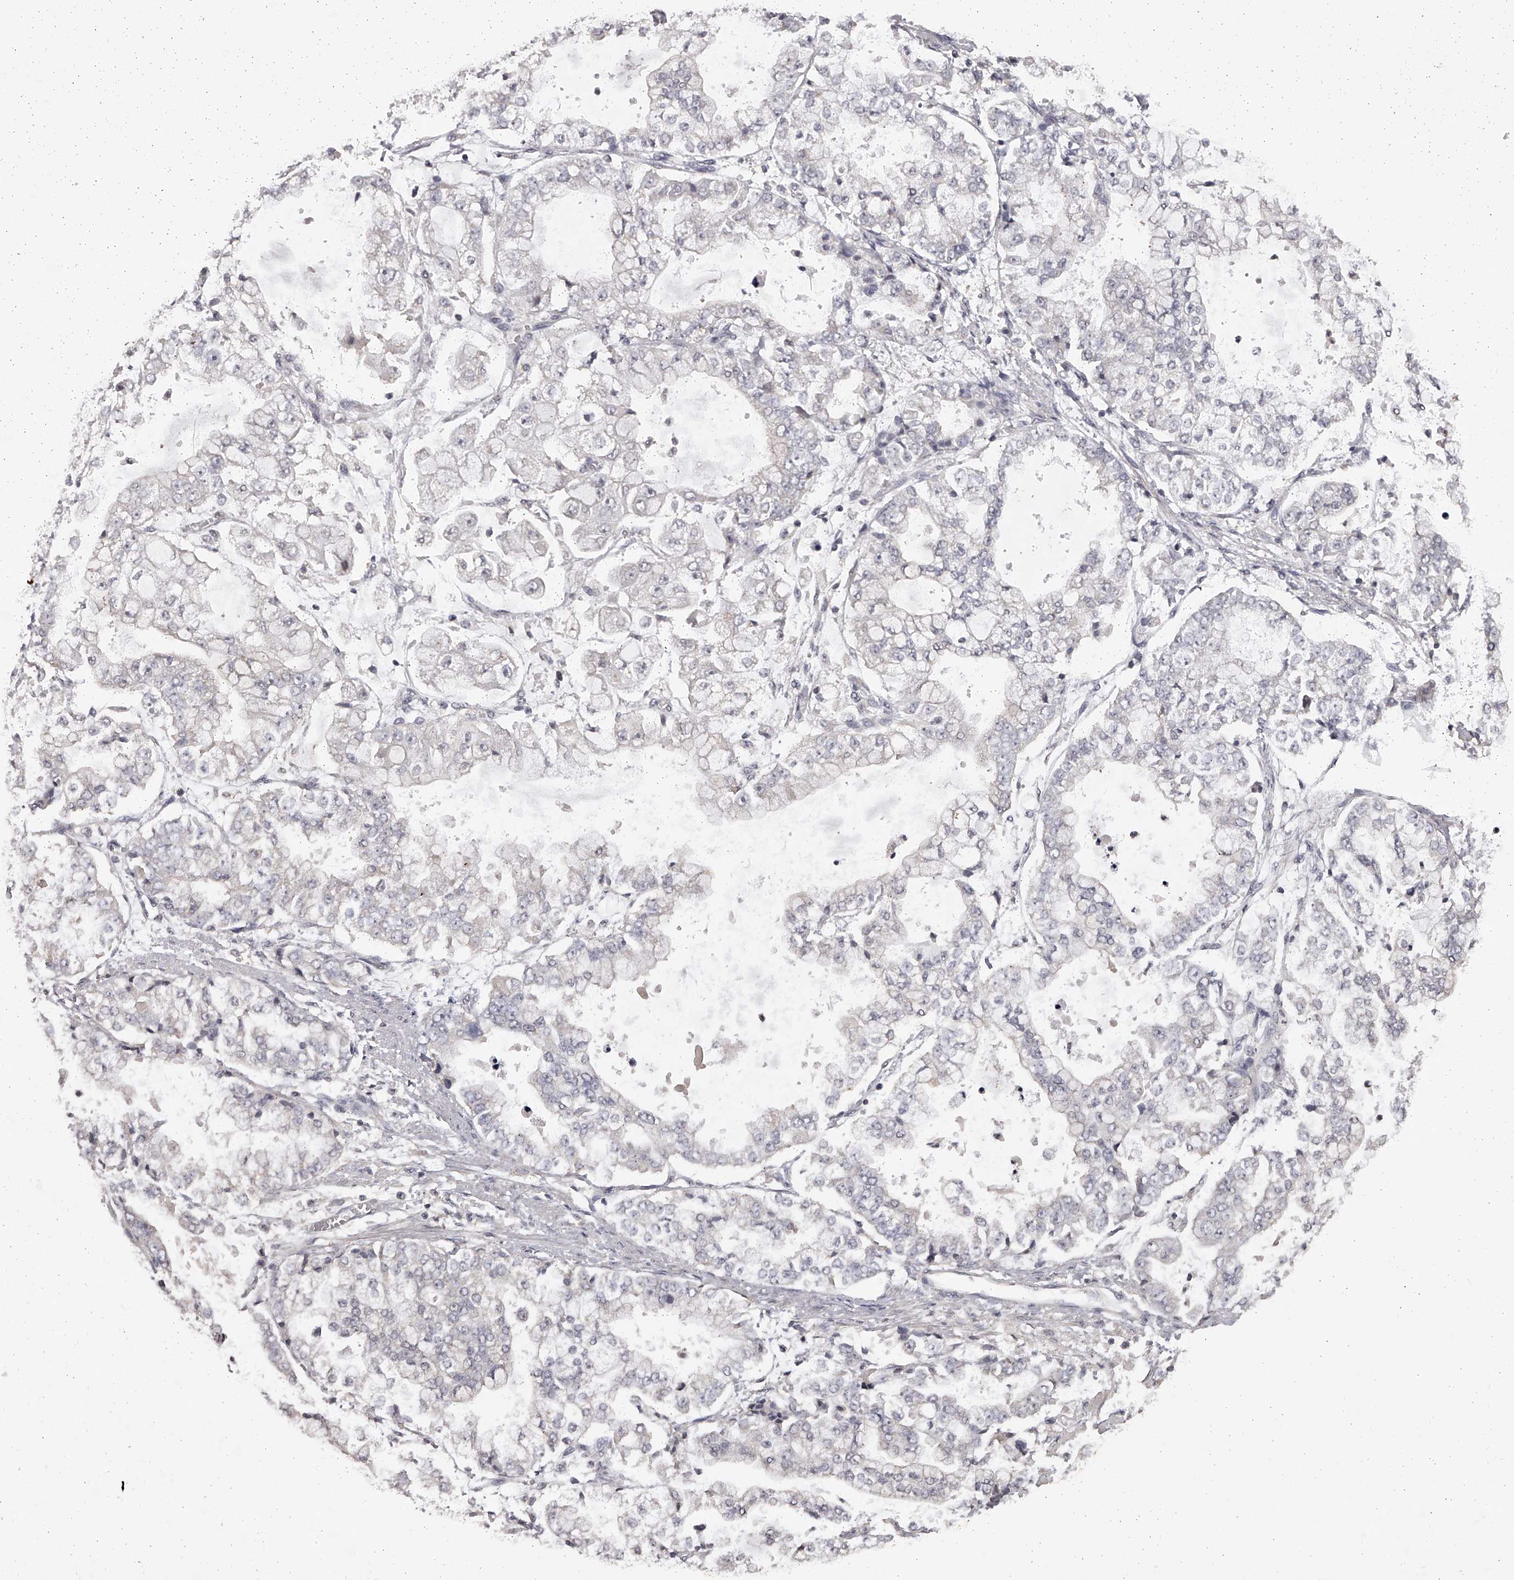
{"staining": {"intensity": "negative", "quantity": "none", "location": "none"}, "tissue": "stomach cancer", "cell_type": "Tumor cells", "image_type": "cancer", "snomed": [{"axis": "morphology", "description": "Adenocarcinoma, NOS"}, {"axis": "topography", "description": "Stomach"}], "caption": "Immunohistochemical staining of stomach adenocarcinoma displays no significant positivity in tumor cells.", "gene": "TNN", "patient": {"sex": "male", "age": 76}}